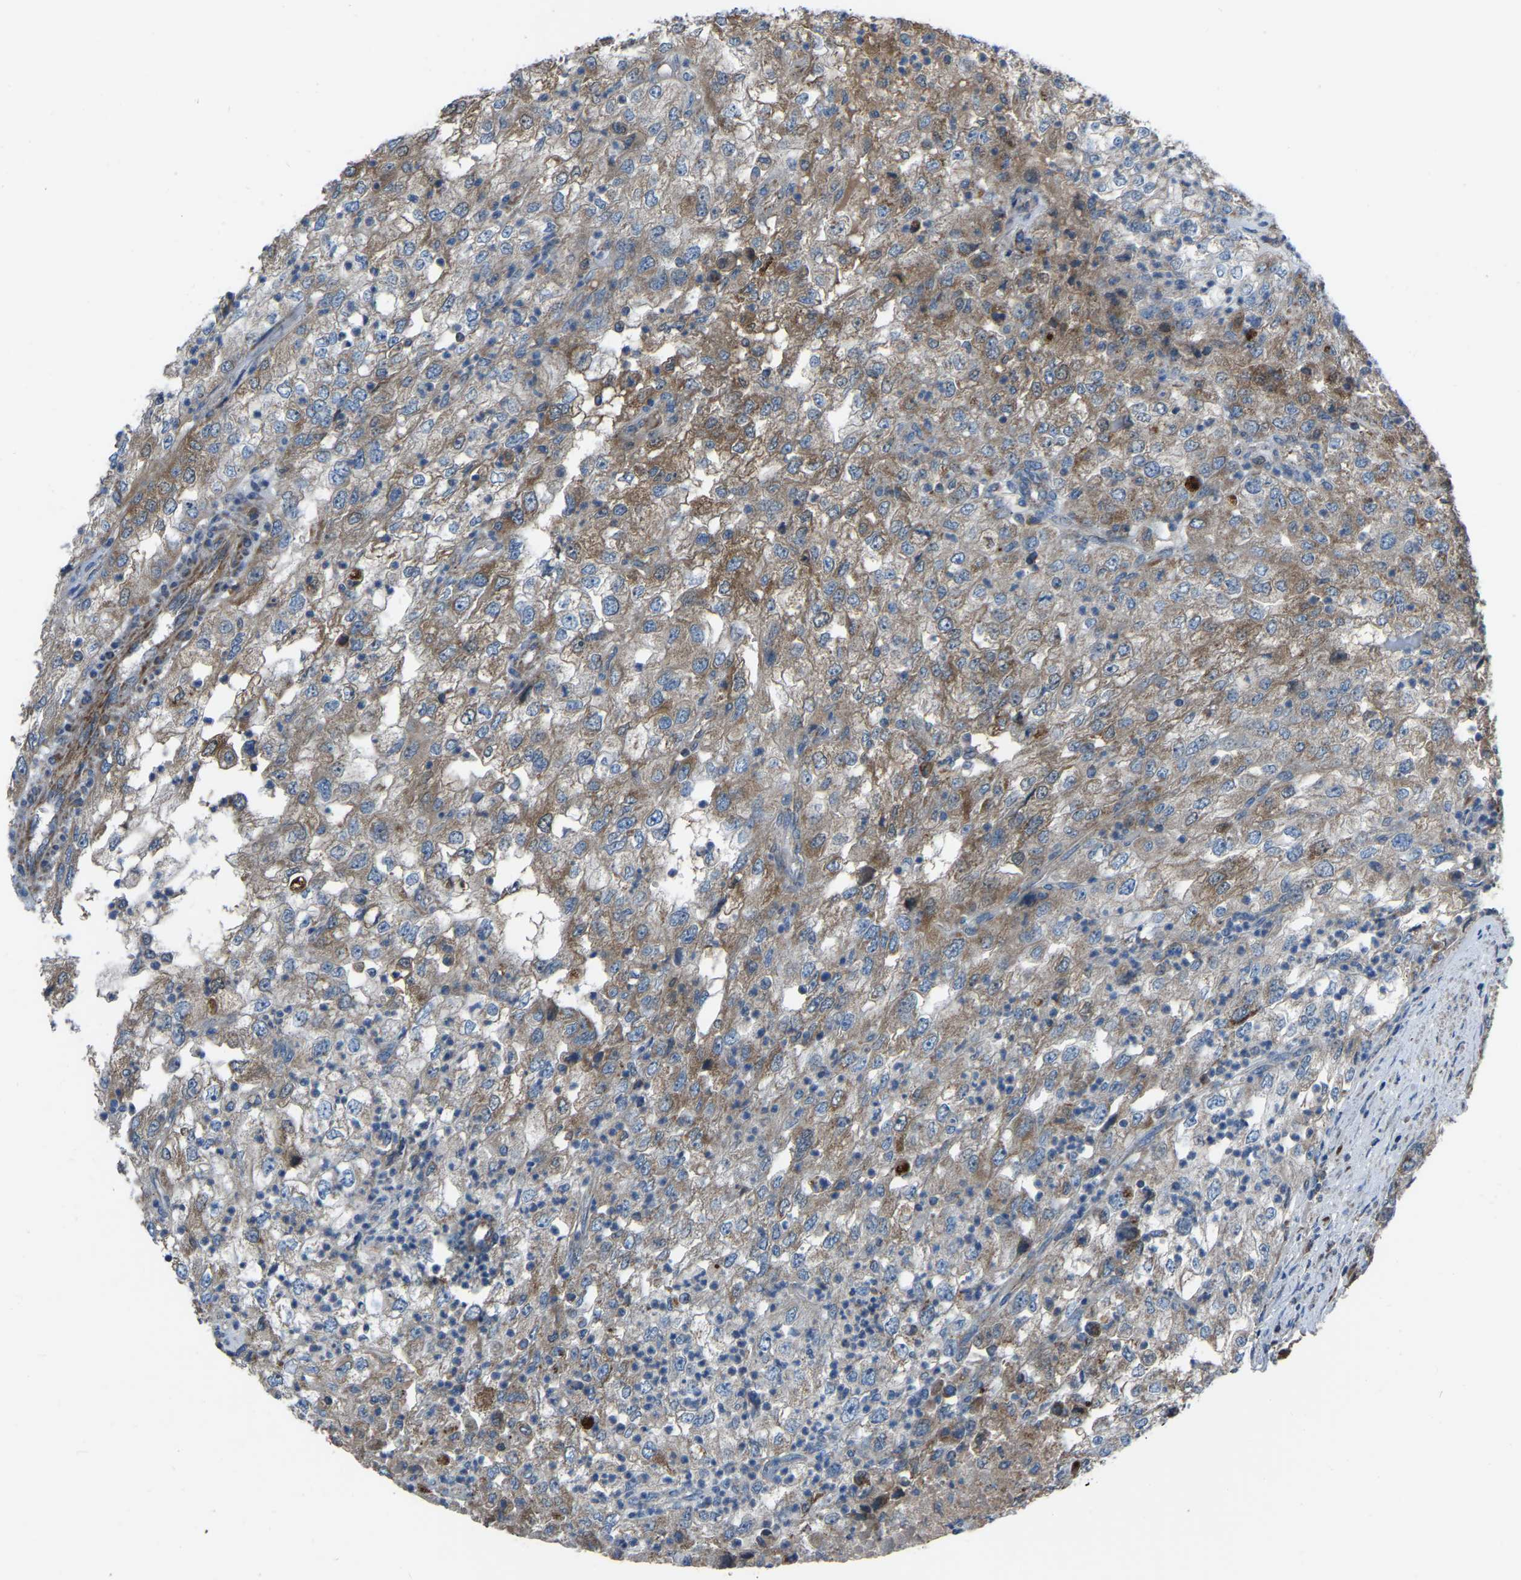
{"staining": {"intensity": "moderate", "quantity": ">75%", "location": "cytoplasmic/membranous"}, "tissue": "renal cancer", "cell_type": "Tumor cells", "image_type": "cancer", "snomed": [{"axis": "morphology", "description": "Adenocarcinoma, NOS"}, {"axis": "topography", "description": "Kidney"}], "caption": "Tumor cells exhibit medium levels of moderate cytoplasmic/membranous staining in approximately >75% of cells in renal adenocarcinoma.", "gene": "AKR1A1", "patient": {"sex": "female", "age": 54}}